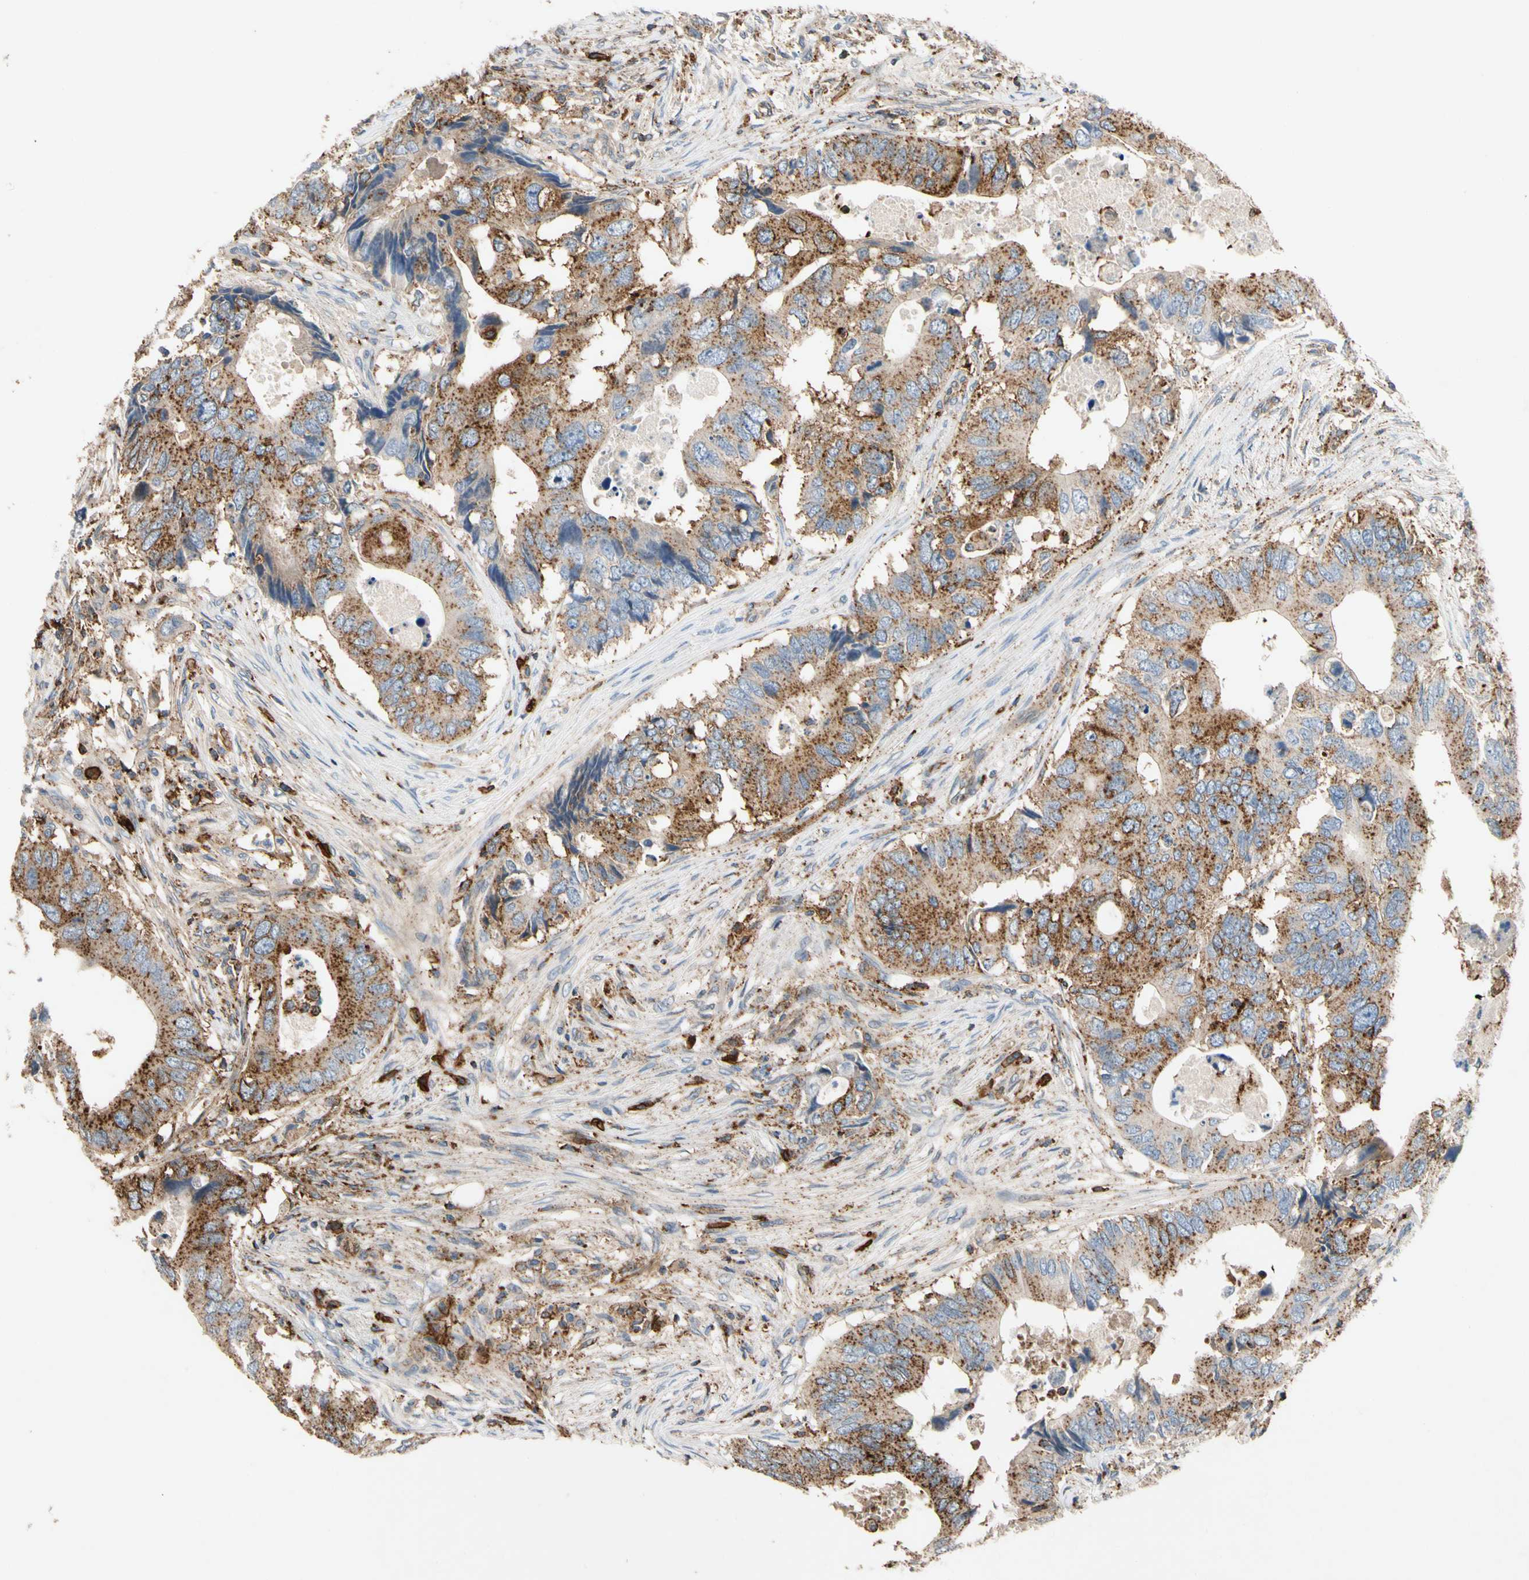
{"staining": {"intensity": "strong", "quantity": ">75%", "location": "cytoplasmic/membranous"}, "tissue": "colorectal cancer", "cell_type": "Tumor cells", "image_type": "cancer", "snomed": [{"axis": "morphology", "description": "Adenocarcinoma, NOS"}, {"axis": "topography", "description": "Colon"}], "caption": "Tumor cells display strong cytoplasmic/membranous positivity in approximately >75% of cells in adenocarcinoma (colorectal).", "gene": "NDFIP2", "patient": {"sex": "male", "age": 71}}